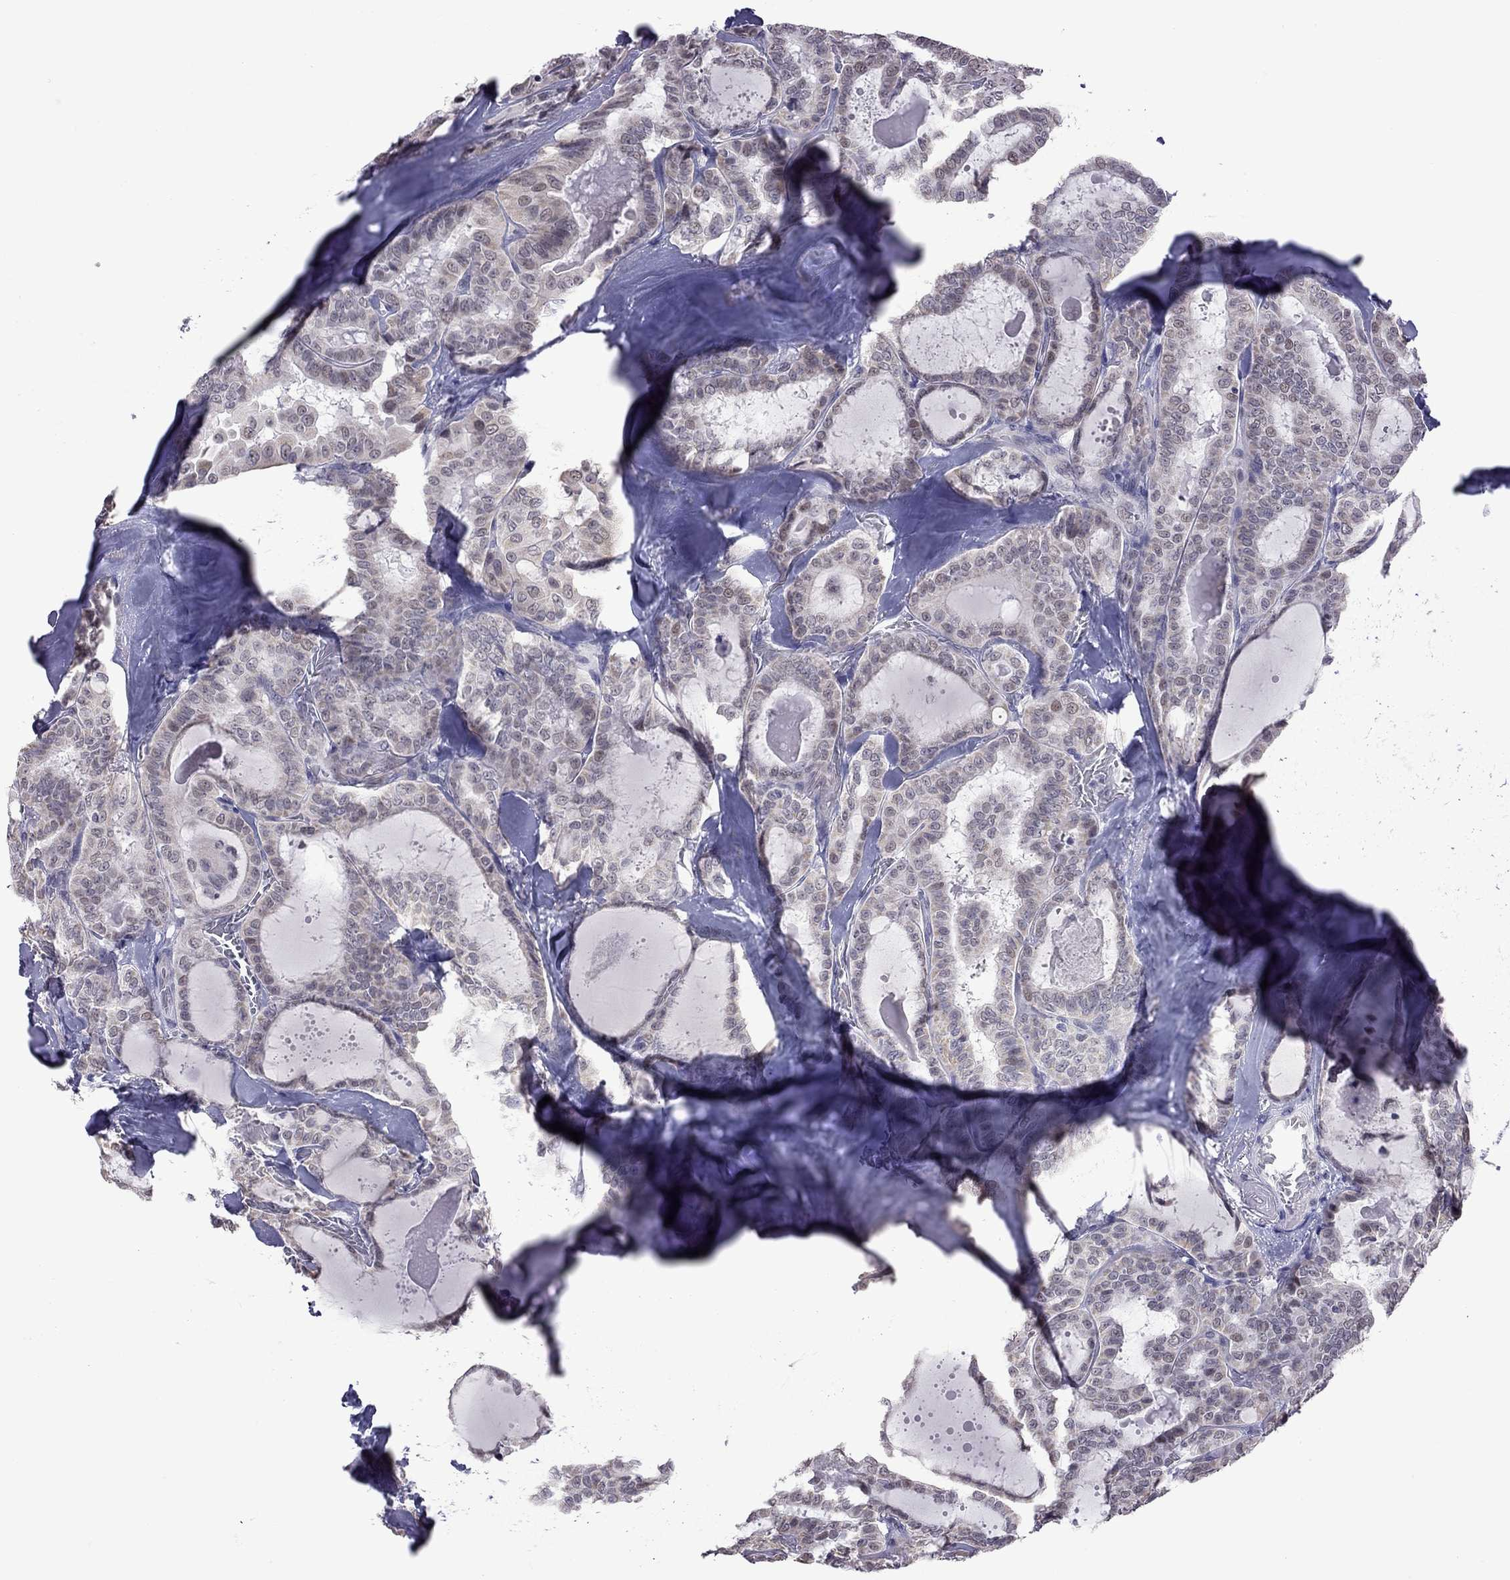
{"staining": {"intensity": "weak", "quantity": ">75%", "location": "cytoplasmic/membranous"}, "tissue": "thyroid cancer", "cell_type": "Tumor cells", "image_type": "cancer", "snomed": [{"axis": "morphology", "description": "Papillary adenocarcinoma, NOS"}, {"axis": "topography", "description": "Thyroid gland"}], "caption": "Immunohistochemistry photomicrograph of neoplastic tissue: human thyroid papillary adenocarcinoma stained using immunohistochemistry (IHC) shows low levels of weak protein expression localized specifically in the cytoplasmic/membranous of tumor cells, appearing as a cytoplasmic/membranous brown color.", "gene": "PPP1R3A", "patient": {"sex": "female", "age": 39}}